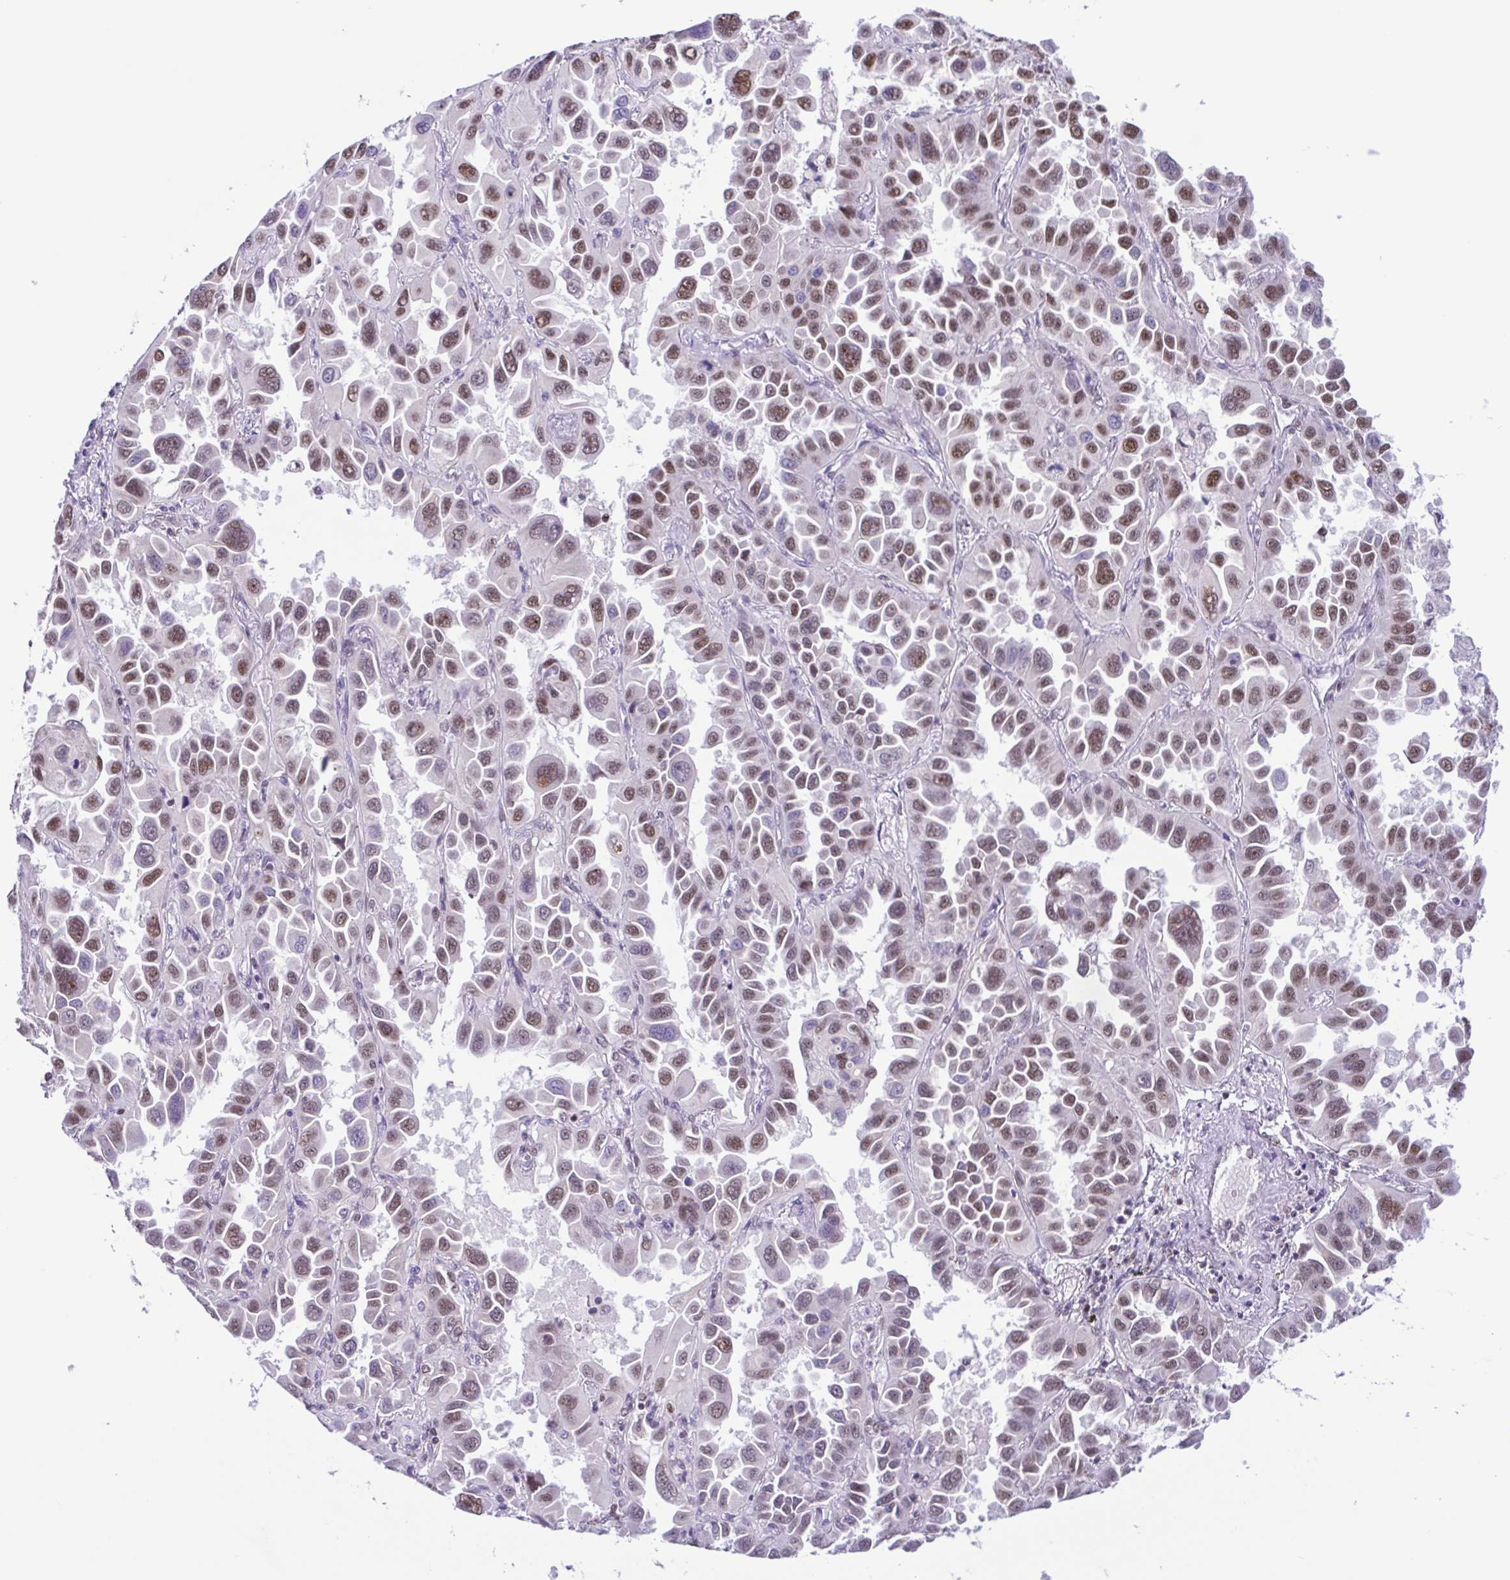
{"staining": {"intensity": "weak", "quantity": ">75%", "location": "nuclear"}, "tissue": "lung cancer", "cell_type": "Tumor cells", "image_type": "cancer", "snomed": [{"axis": "morphology", "description": "Adenocarcinoma, NOS"}, {"axis": "topography", "description": "Lung"}], "caption": "IHC of lung cancer (adenocarcinoma) exhibits low levels of weak nuclear positivity in approximately >75% of tumor cells.", "gene": "TGM3", "patient": {"sex": "male", "age": 64}}